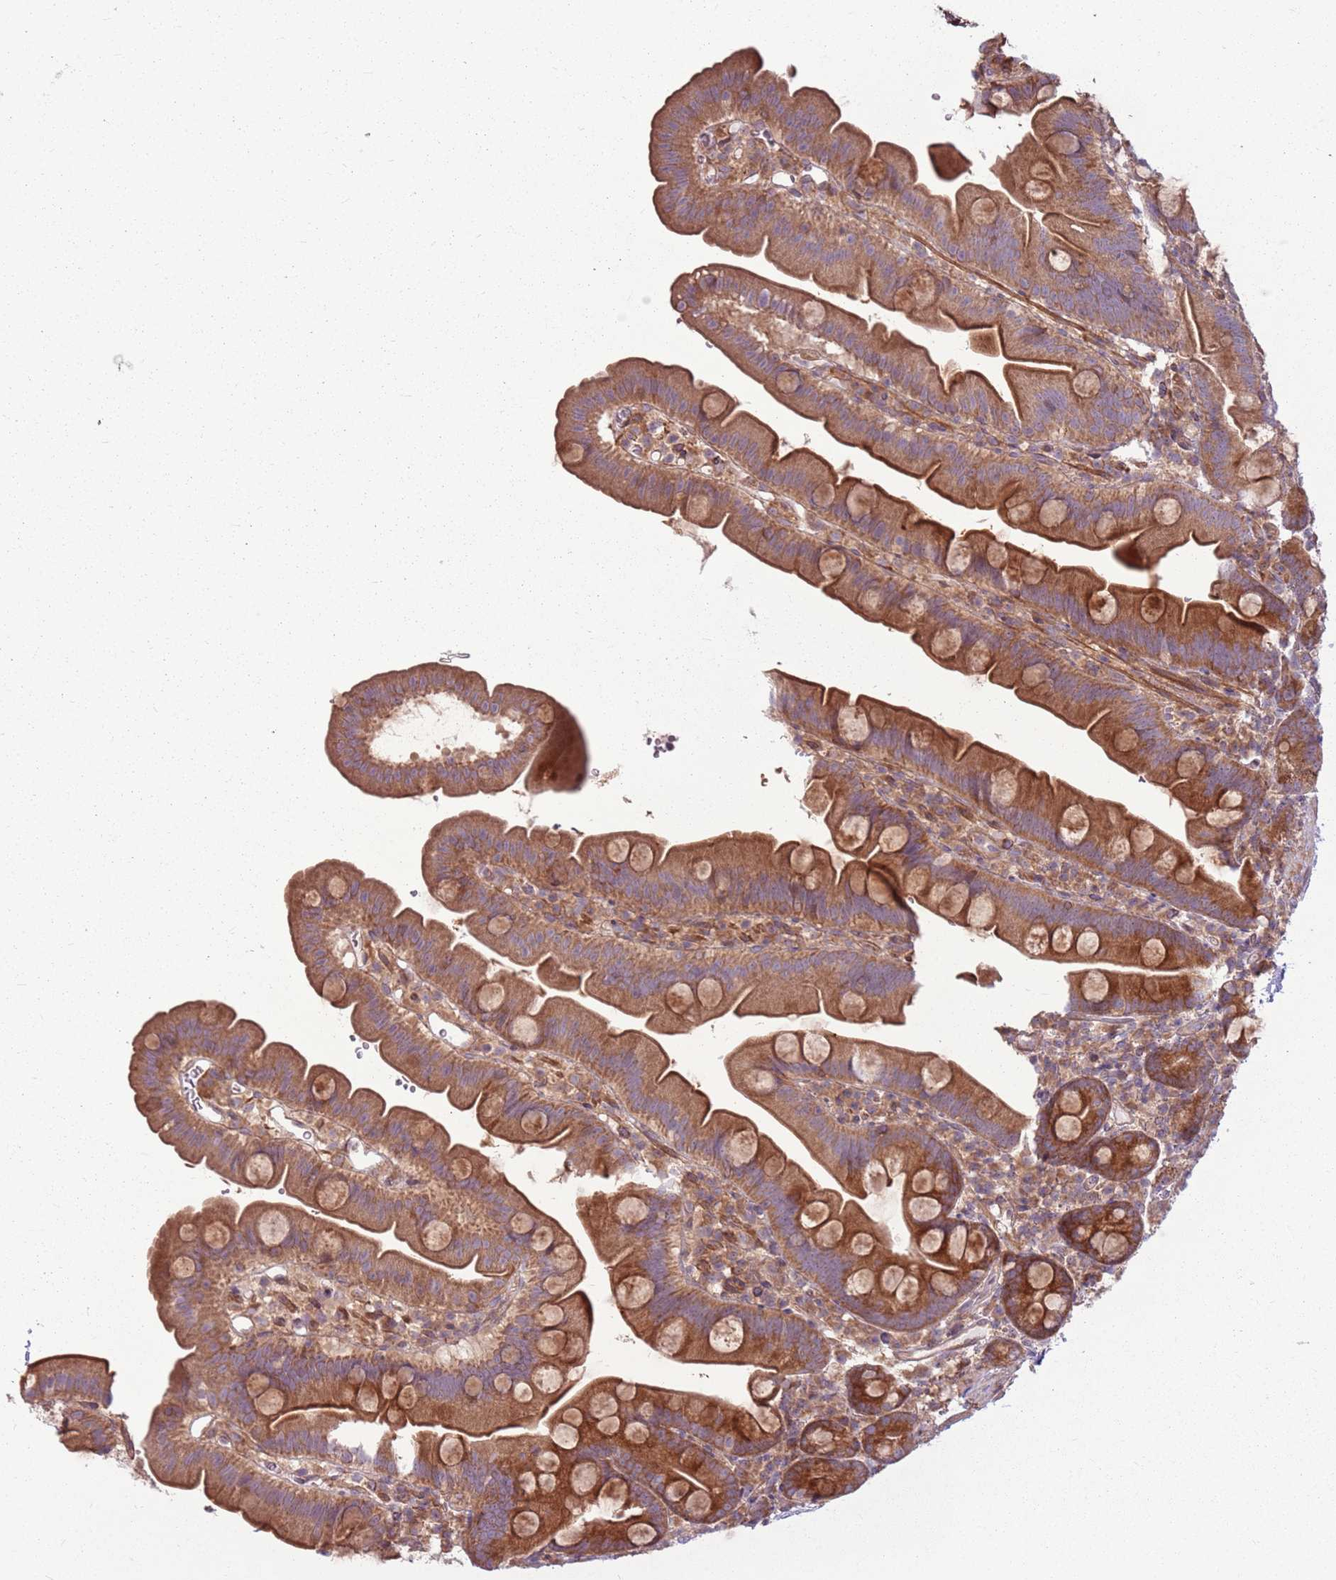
{"staining": {"intensity": "strong", "quantity": ">75%", "location": "cytoplasmic/membranous"}, "tissue": "small intestine", "cell_type": "Glandular cells", "image_type": "normal", "snomed": [{"axis": "morphology", "description": "Normal tissue, NOS"}, {"axis": "topography", "description": "Small intestine"}], "caption": "Glandular cells demonstrate high levels of strong cytoplasmic/membranous positivity in about >75% of cells in normal human small intestine. Nuclei are stained in blue.", "gene": "RPL21", "patient": {"sex": "female", "age": 68}}